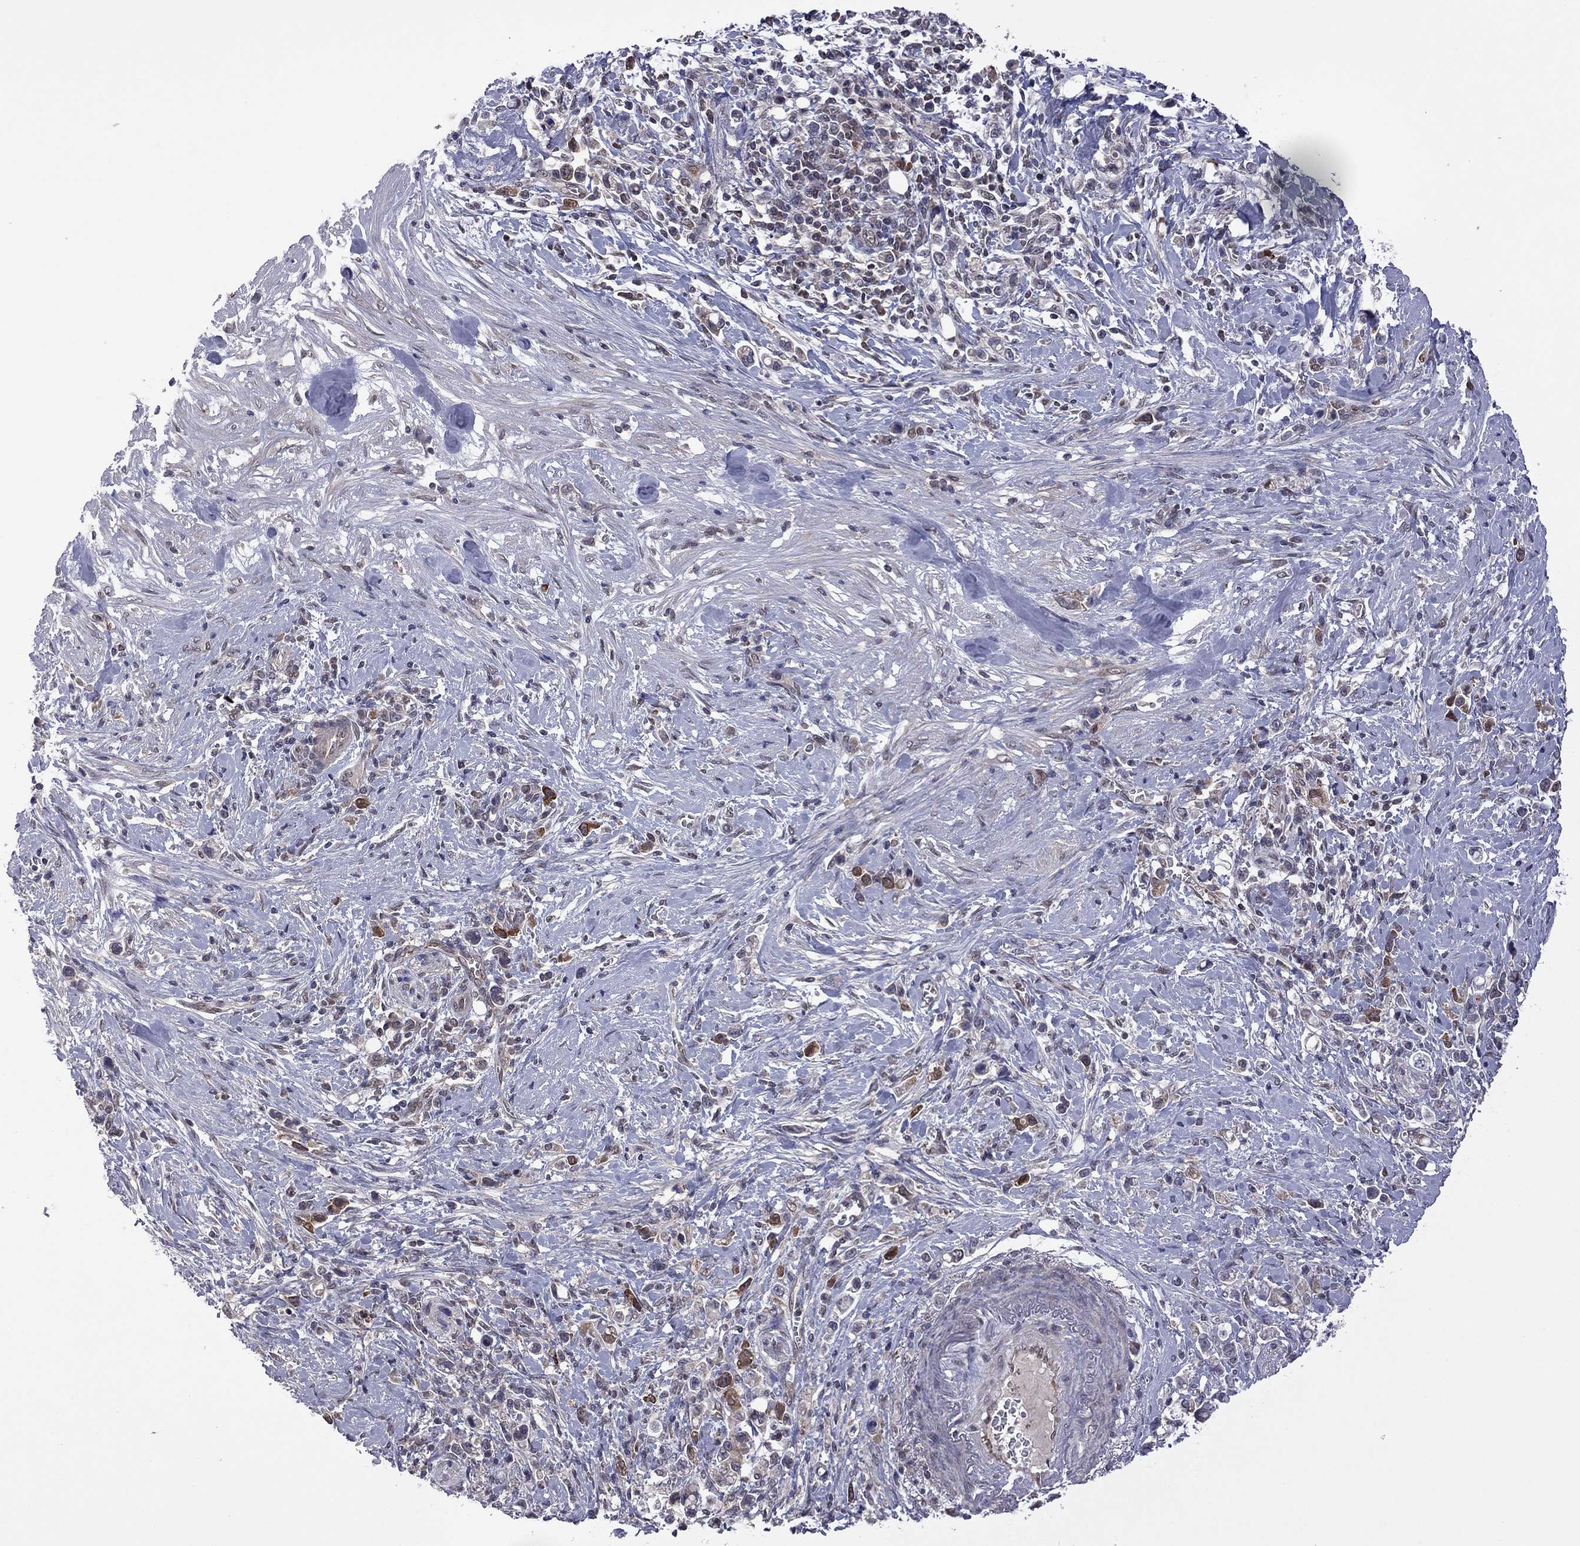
{"staining": {"intensity": "strong", "quantity": "<25%", "location": "cytoplasmic/membranous"}, "tissue": "stomach cancer", "cell_type": "Tumor cells", "image_type": "cancer", "snomed": [{"axis": "morphology", "description": "Adenocarcinoma, NOS"}, {"axis": "topography", "description": "Stomach"}], "caption": "Tumor cells show strong cytoplasmic/membranous positivity in approximately <25% of cells in adenocarcinoma (stomach).", "gene": "GPAA1", "patient": {"sex": "male", "age": 63}}